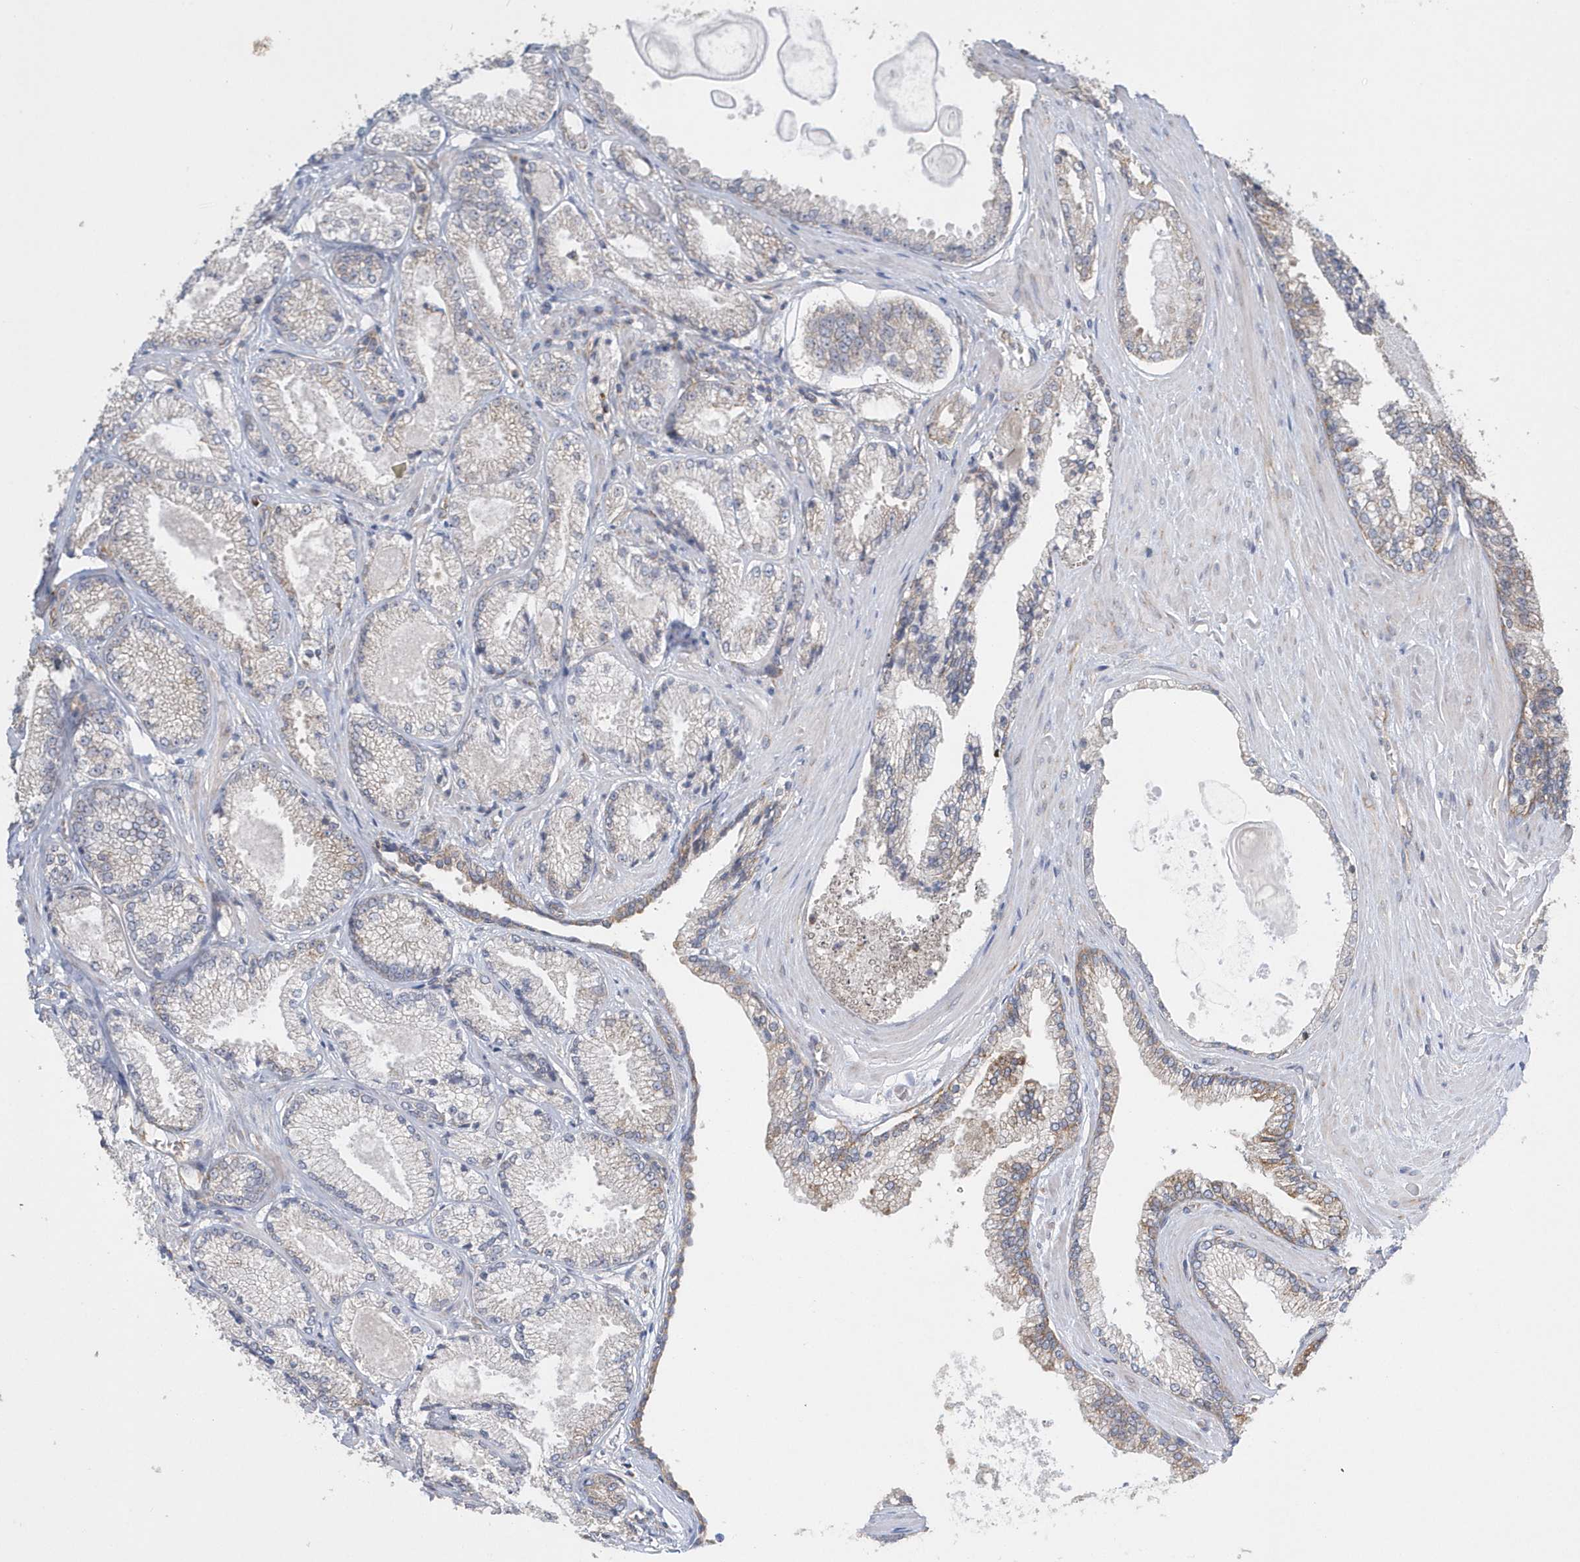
{"staining": {"intensity": "weak", "quantity": "<25%", "location": "cytoplasmic/membranous"}, "tissue": "prostate cancer", "cell_type": "Tumor cells", "image_type": "cancer", "snomed": [{"axis": "morphology", "description": "Adenocarcinoma, High grade"}, {"axis": "topography", "description": "Prostate"}], "caption": "High power microscopy photomicrograph of an IHC histopathology image of adenocarcinoma (high-grade) (prostate), revealing no significant expression in tumor cells. (DAB (3,3'-diaminobenzidine) immunohistochemistry with hematoxylin counter stain).", "gene": "SPATA5", "patient": {"sex": "male", "age": 73}}